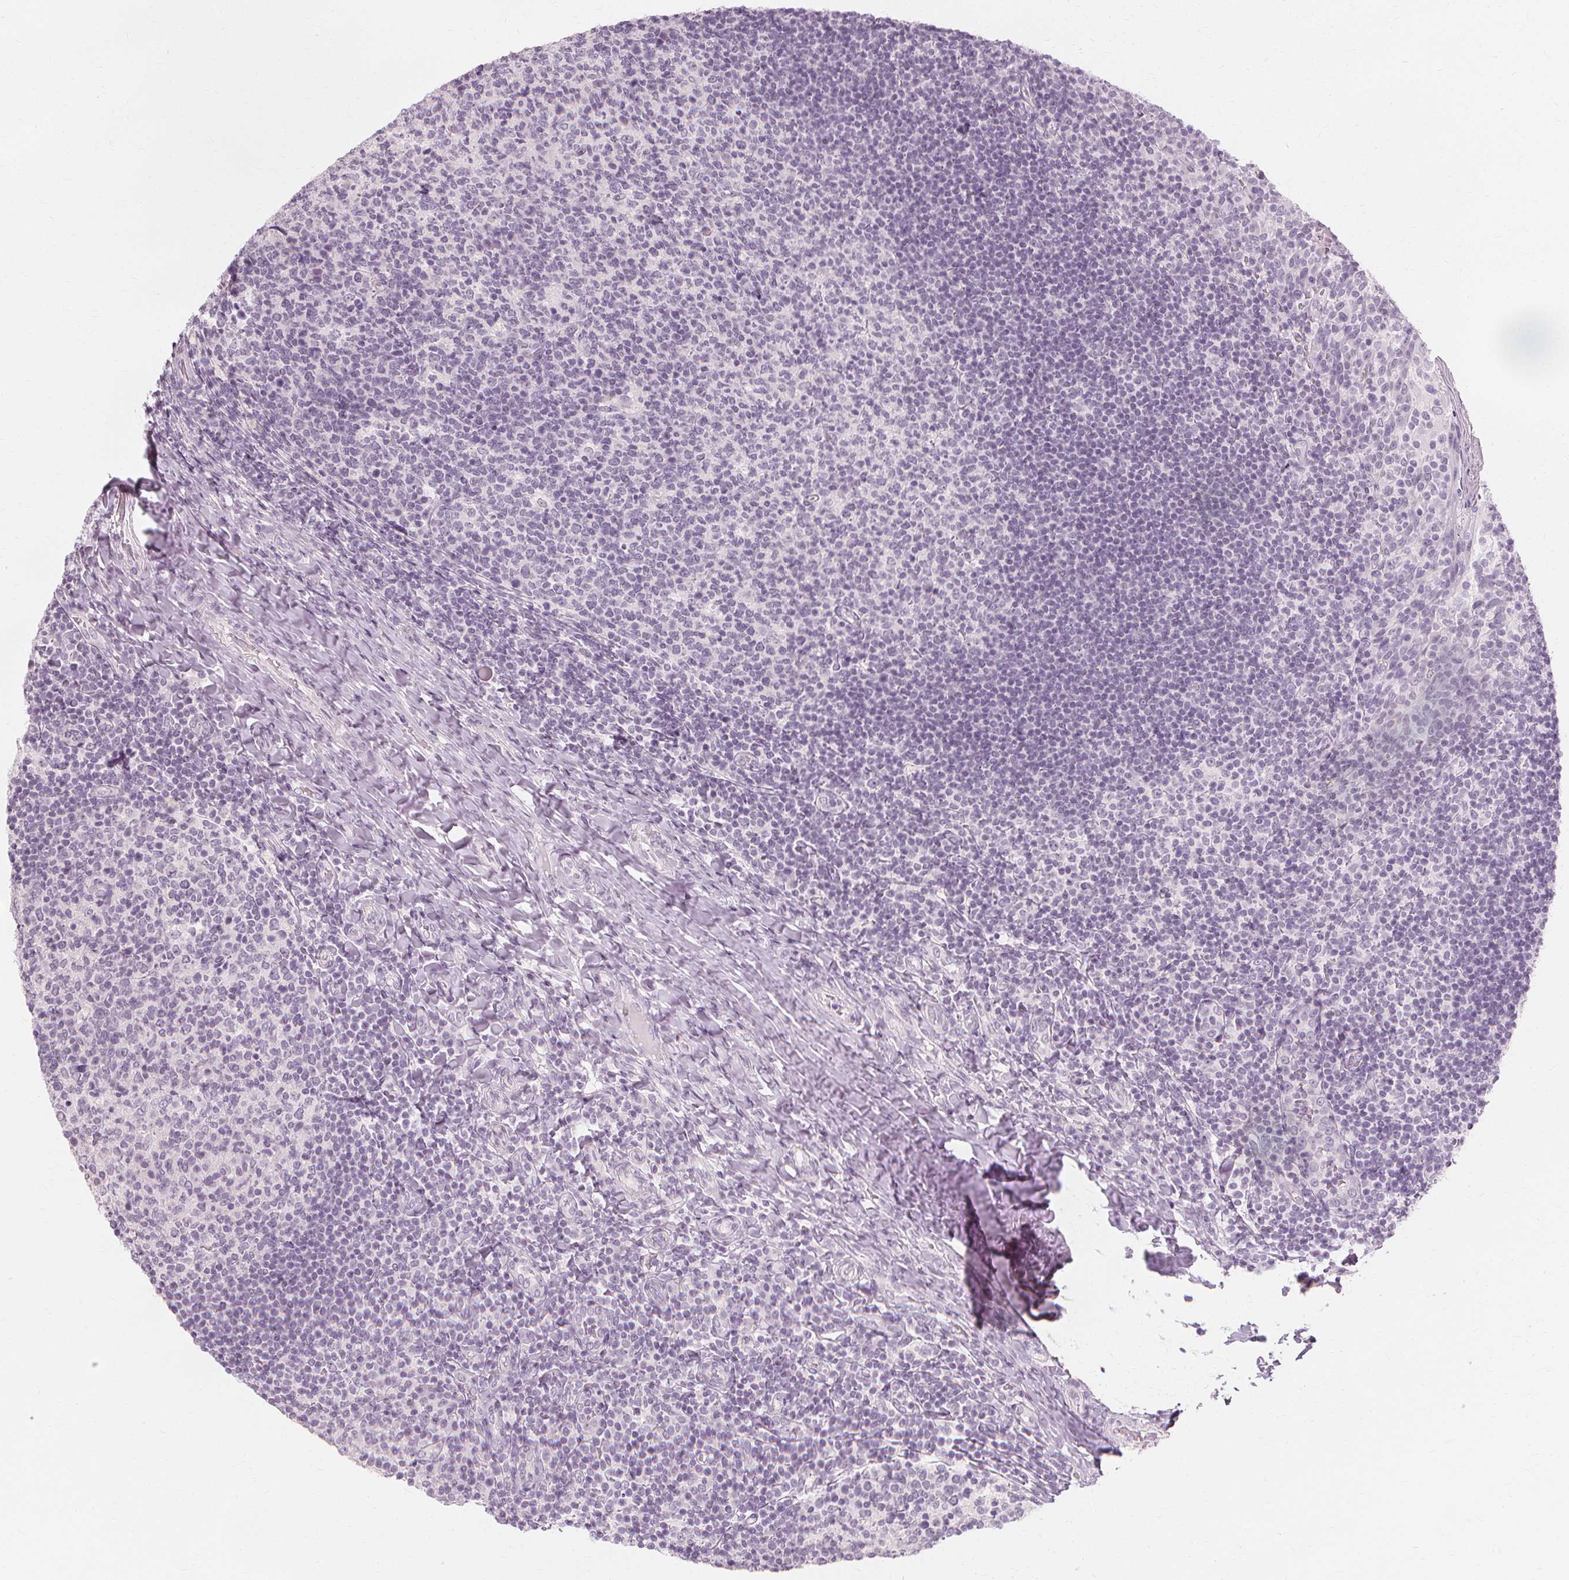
{"staining": {"intensity": "negative", "quantity": "none", "location": "none"}, "tissue": "tonsil", "cell_type": "Germinal center cells", "image_type": "normal", "snomed": [{"axis": "morphology", "description": "Normal tissue, NOS"}, {"axis": "topography", "description": "Tonsil"}], "caption": "Immunohistochemistry (IHC) photomicrograph of normal tonsil: tonsil stained with DAB exhibits no significant protein staining in germinal center cells. (IHC, brightfield microscopy, high magnification).", "gene": "MUC12", "patient": {"sex": "female", "age": 10}}